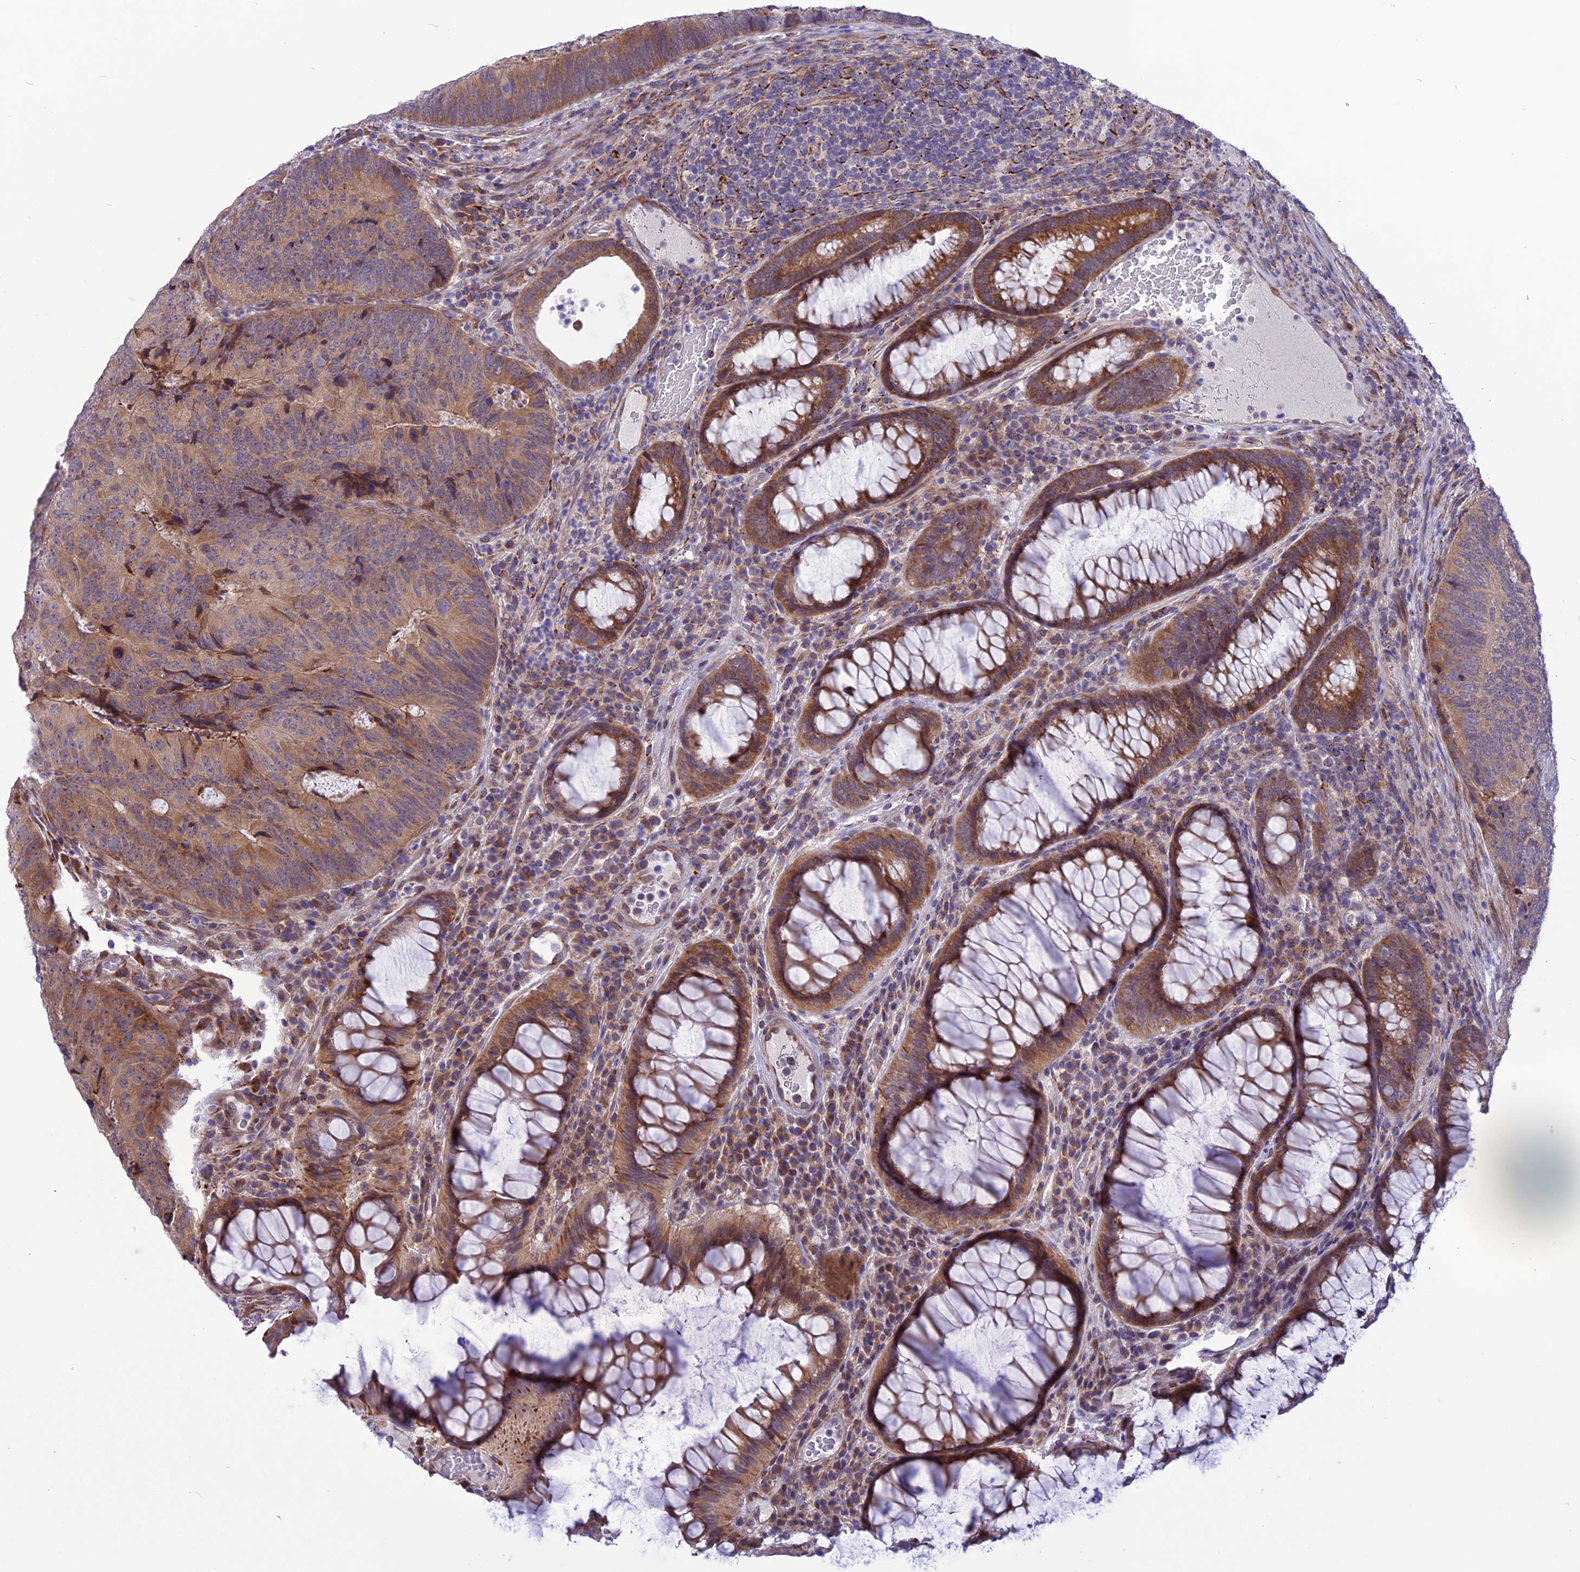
{"staining": {"intensity": "moderate", "quantity": "25%-75%", "location": "cytoplasmic/membranous"}, "tissue": "colorectal cancer", "cell_type": "Tumor cells", "image_type": "cancer", "snomed": [{"axis": "morphology", "description": "Adenocarcinoma, NOS"}, {"axis": "topography", "description": "Colon"}], "caption": "Moderate cytoplasmic/membranous staining is identified in approximately 25%-75% of tumor cells in adenocarcinoma (colorectal).", "gene": "PSMF1", "patient": {"sex": "female", "age": 67}}